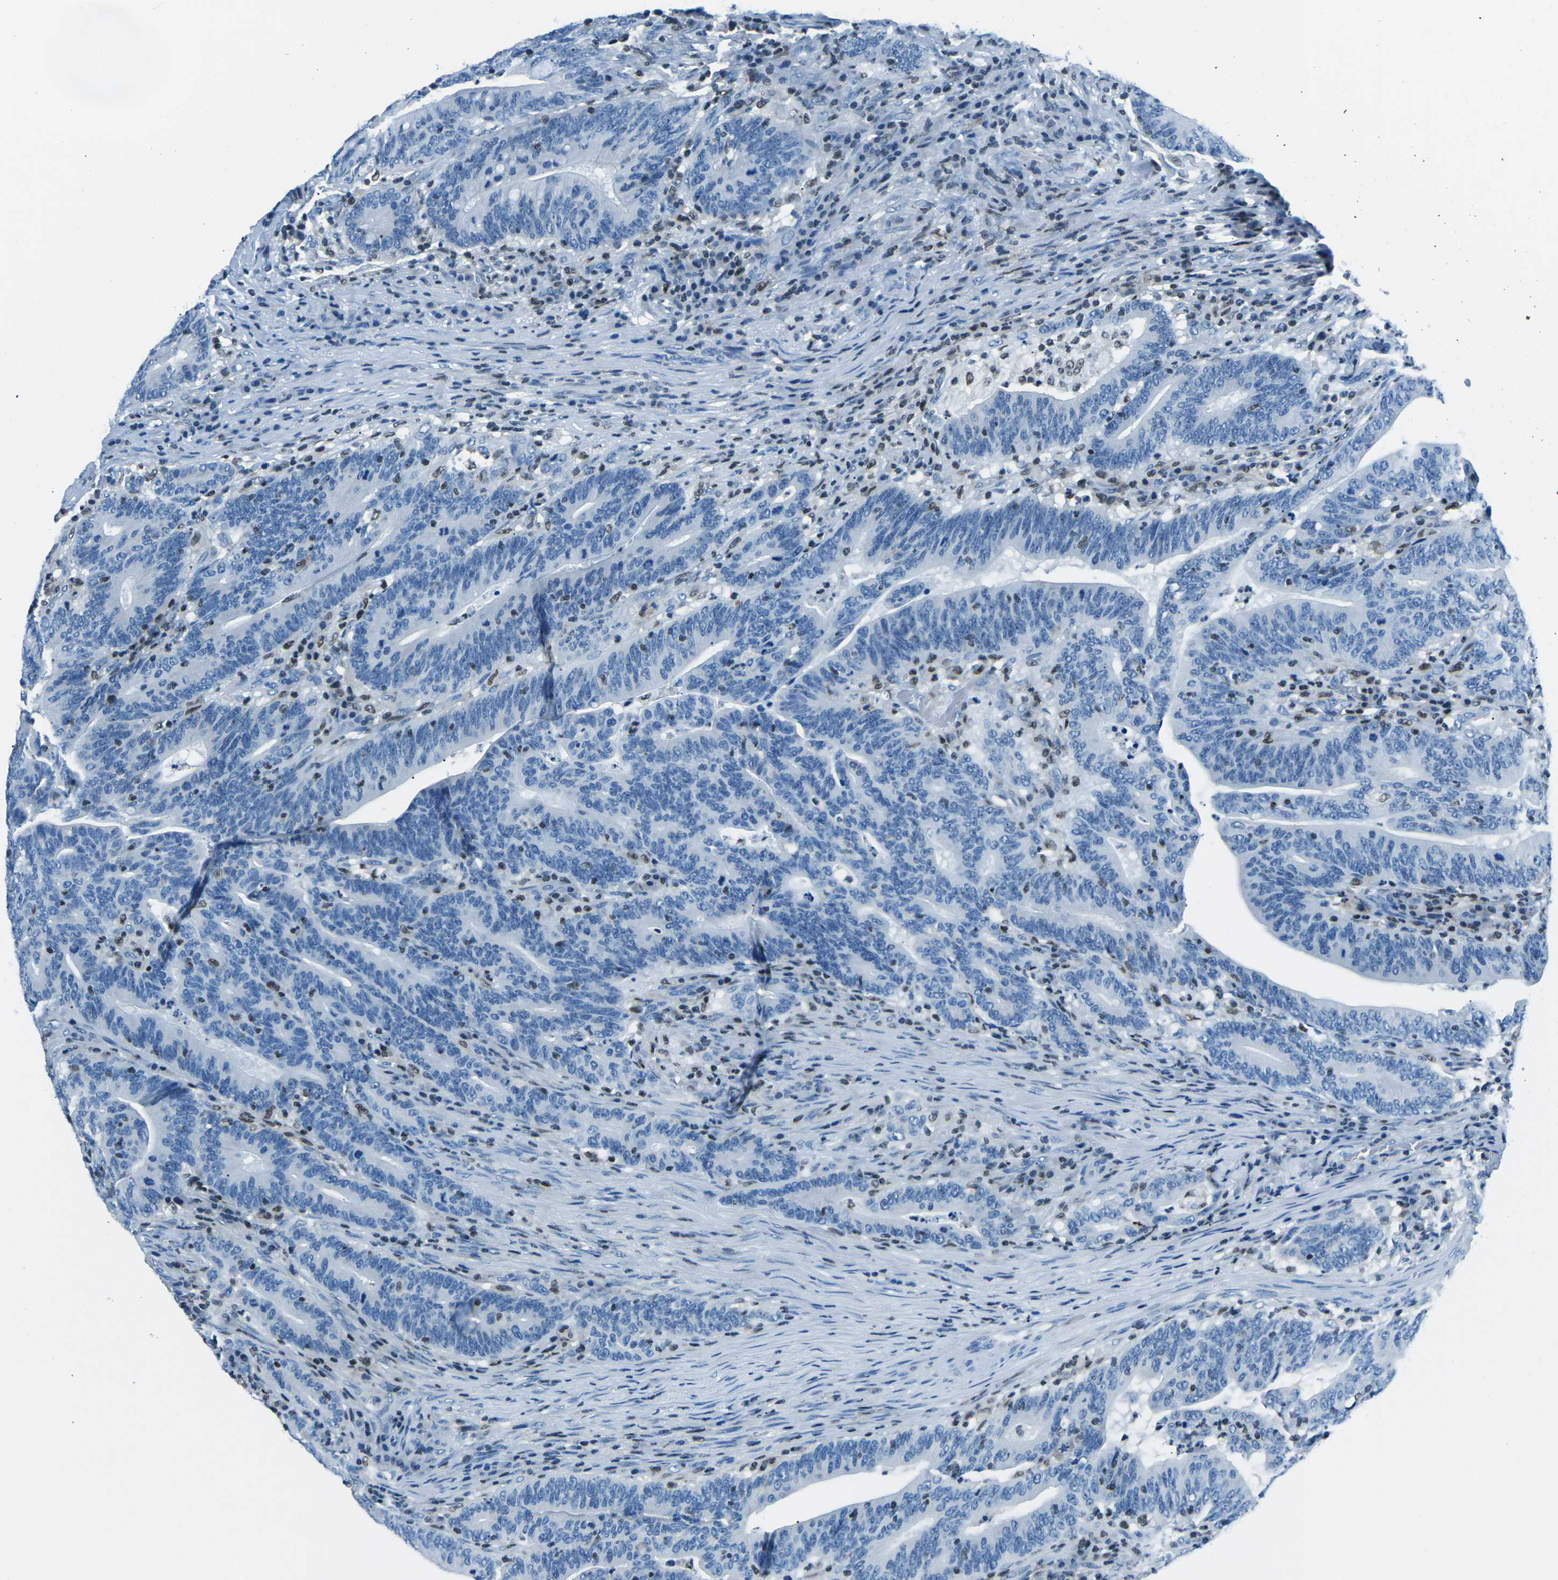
{"staining": {"intensity": "negative", "quantity": "none", "location": "none"}, "tissue": "colorectal cancer", "cell_type": "Tumor cells", "image_type": "cancer", "snomed": [{"axis": "morphology", "description": "Normal tissue, NOS"}, {"axis": "morphology", "description": "Adenocarcinoma, NOS"}, {"axis": "topography", "description": "Colon"}], "caption": "A histopathology image of colorectal adenocarcinoma stained for a protein shows no brown staining in tumor cells. The staining is performed using DAB brown chromogen with nuclei counter-stained in using hematoxylin.", "gene": "CELF2", "patient": {"sex": "female", "age": 66}}